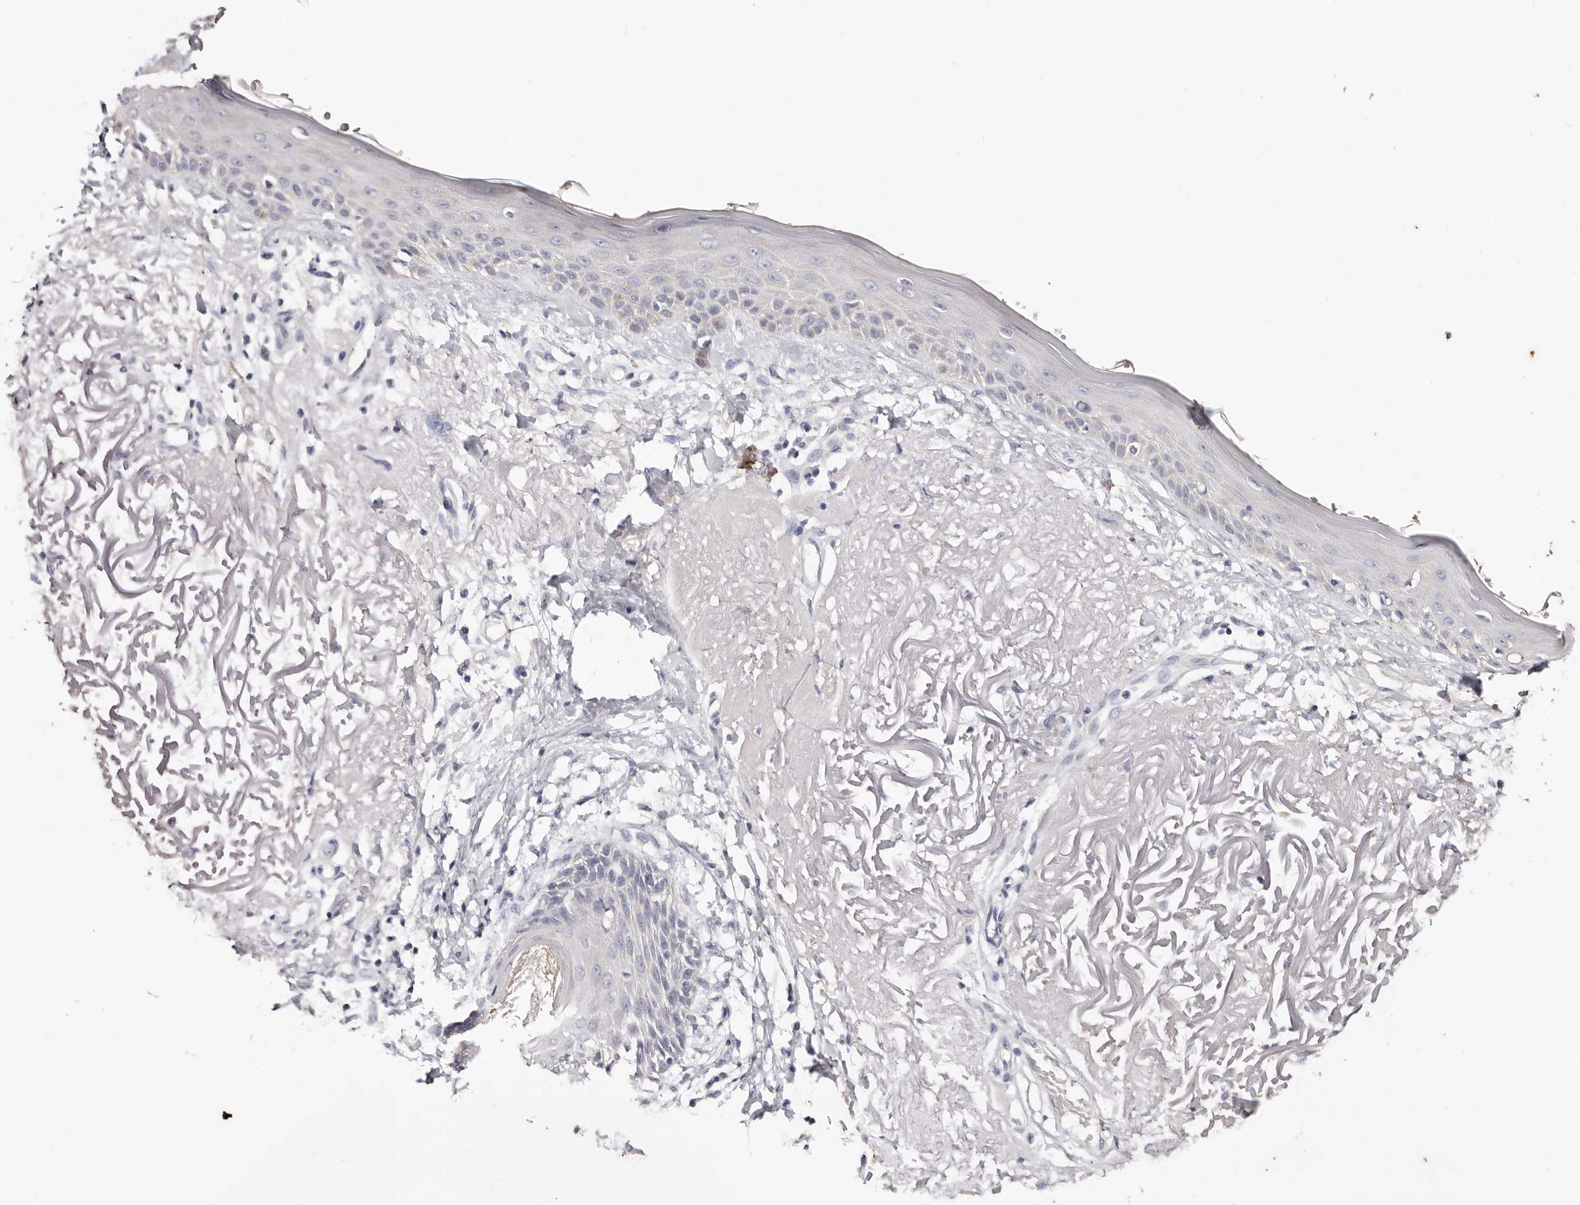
{"staining": {"intensity": "negative", "quantity": "none", "location": "none"}, "tissue": "skin", "cell_type": "Fibroblasts", "image_type": "normal", "snomed": [{"axis": "morphology", "description": "Normal tissue, NOS"}, {"axis": "topography", "description": "Skin"}, {"axis": "topography", "description": "Skeletal muscle"}], "caption": "An image of skin stained for a protein demonstrates no brown staining in fibroblasts. The staining is performed using DAB brown chromogen with nuclei counter-stained in using hematoxylin.", "gene": "TGM2", "patient": {"sex": "male", "age": 83}}